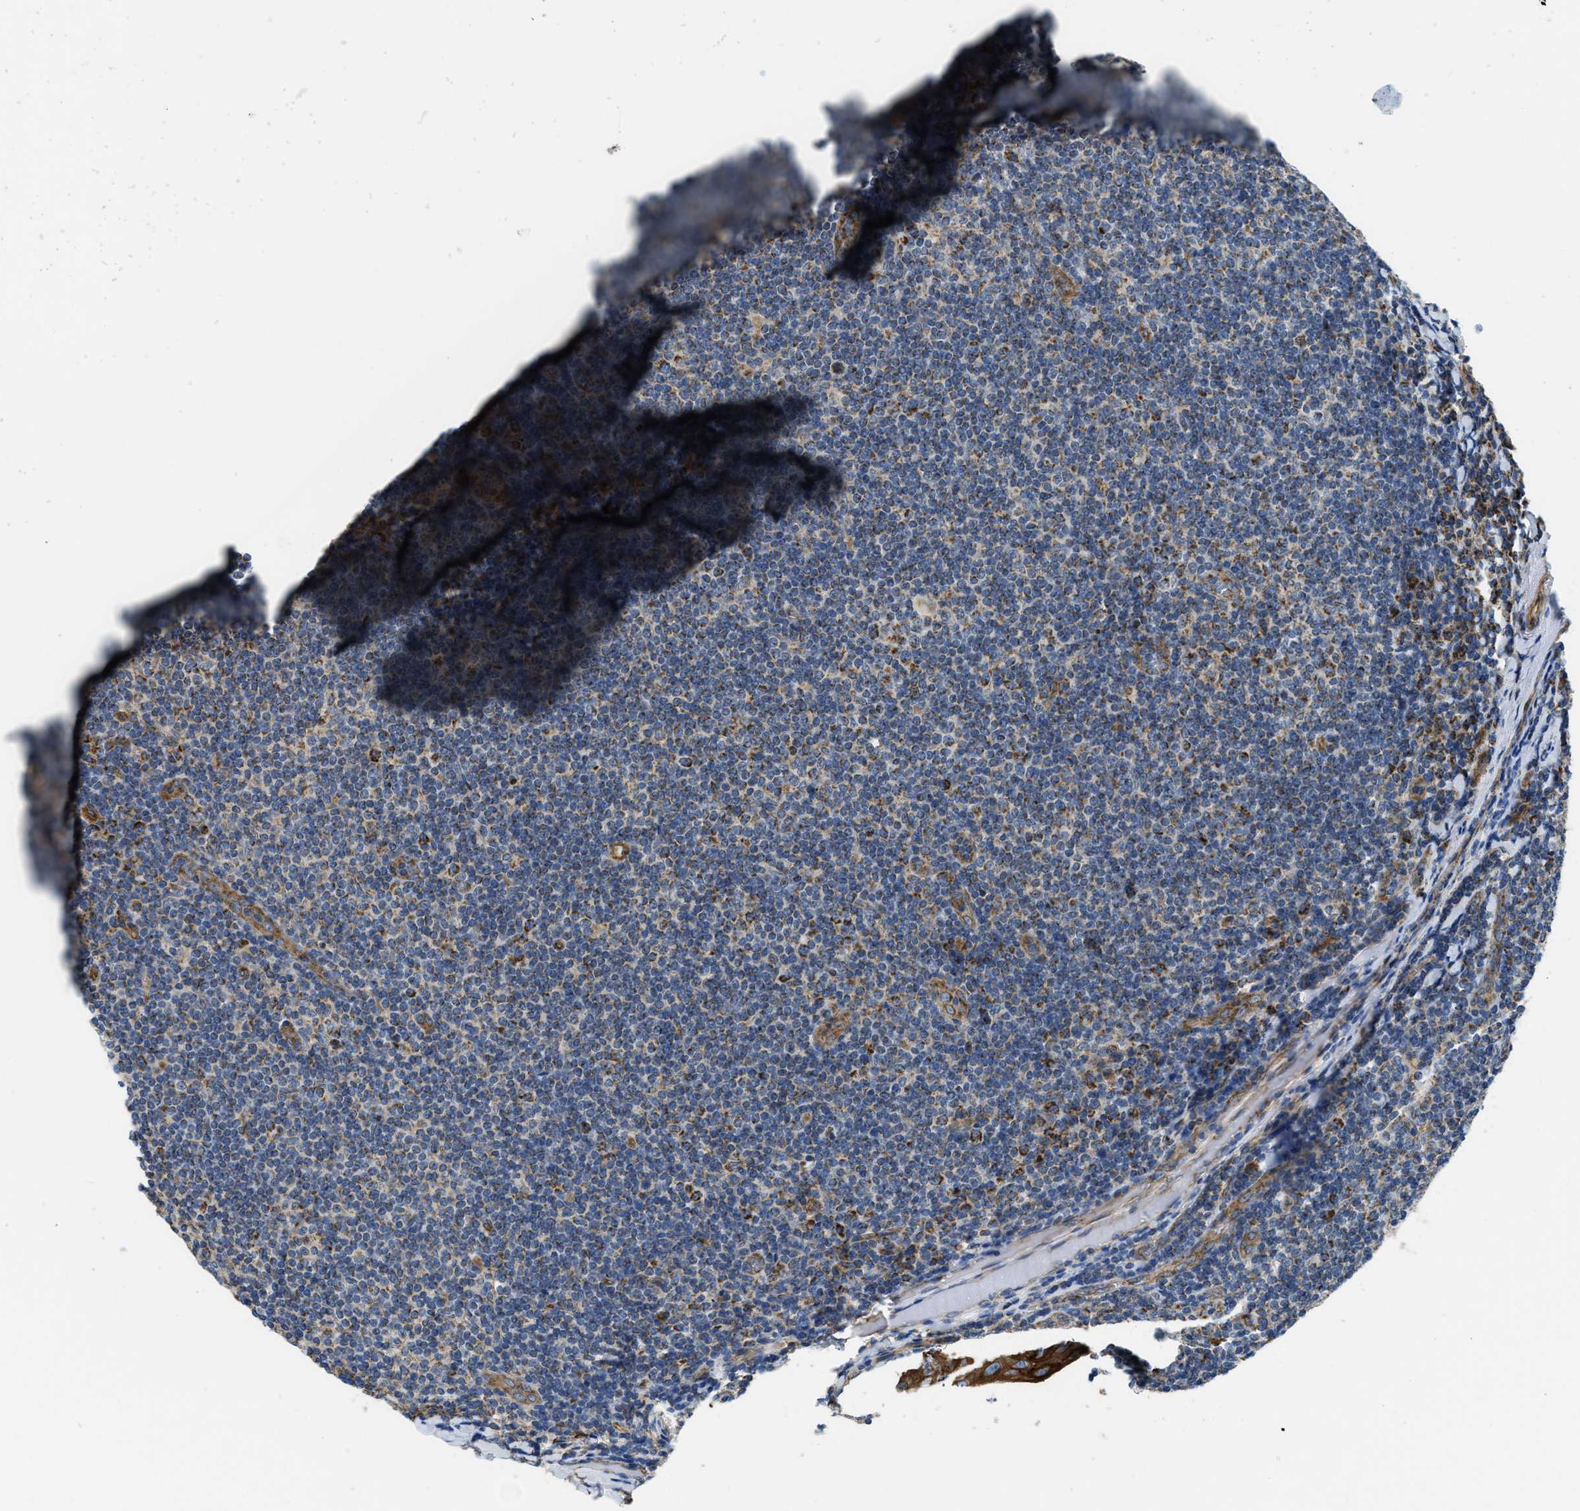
{"staining": {"intensity": "strong", "quantity": ">75%", "location": "cytoplasmic/membranous"}, "tissue": "tonsil", "cell_type": "Germinal center cells", "image_type": "normal", "snomed": [{"axis": "morphology", "description": "Normal tissue, NOS"}, {"axis": "topography", "description": "Tonsil"}], "caption": "Protein staining of benign tonsil displays strong cytoplasmic/membranous expression in about >75% of germinal center cells. (Brightfield microscopy of DAB IHC at high magnification).", "gene": "STK33", "patient": {"sex": "male", "age": 37}}